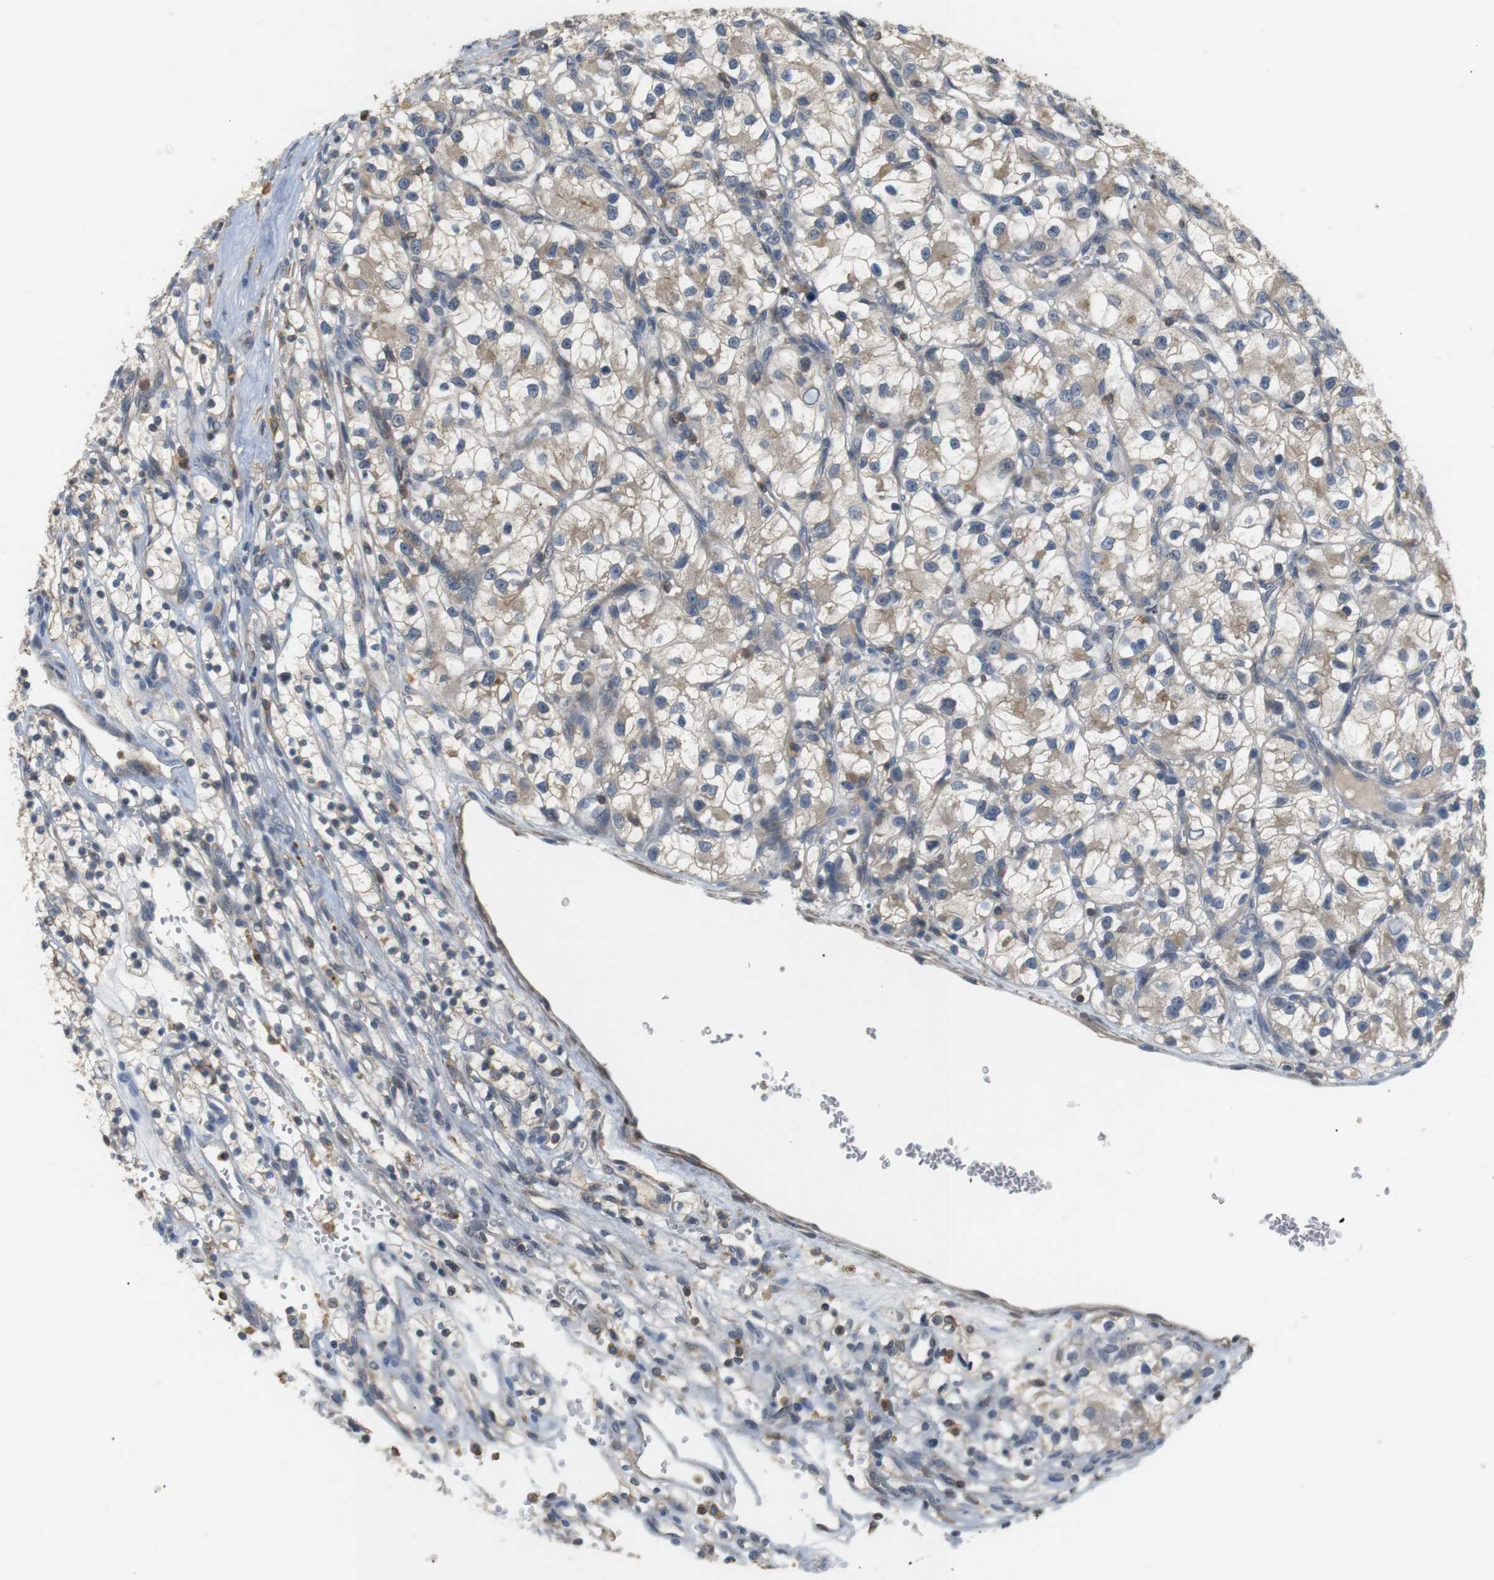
{"staining": {"intensity": "weak", "quantity": ">75%", "location": "cytoplasmic/membranous"}, "tissue": "renal cancer", "cell_type": "Tumor cells", "image_type": "cancer", "snomed": [{"axis": "morphology", "description": "Adenocarcinoma, NOS"}, {"axis": "topography", "description": "Kidney"}], "caption": "Brown immunohistochemical staining in human renal cancer shows weak cytoplasmic/membranous positivity in approximately >75% of tumor cells.", "gene": "P2RY1", "patient": {"sex": "female", "age": 57}}